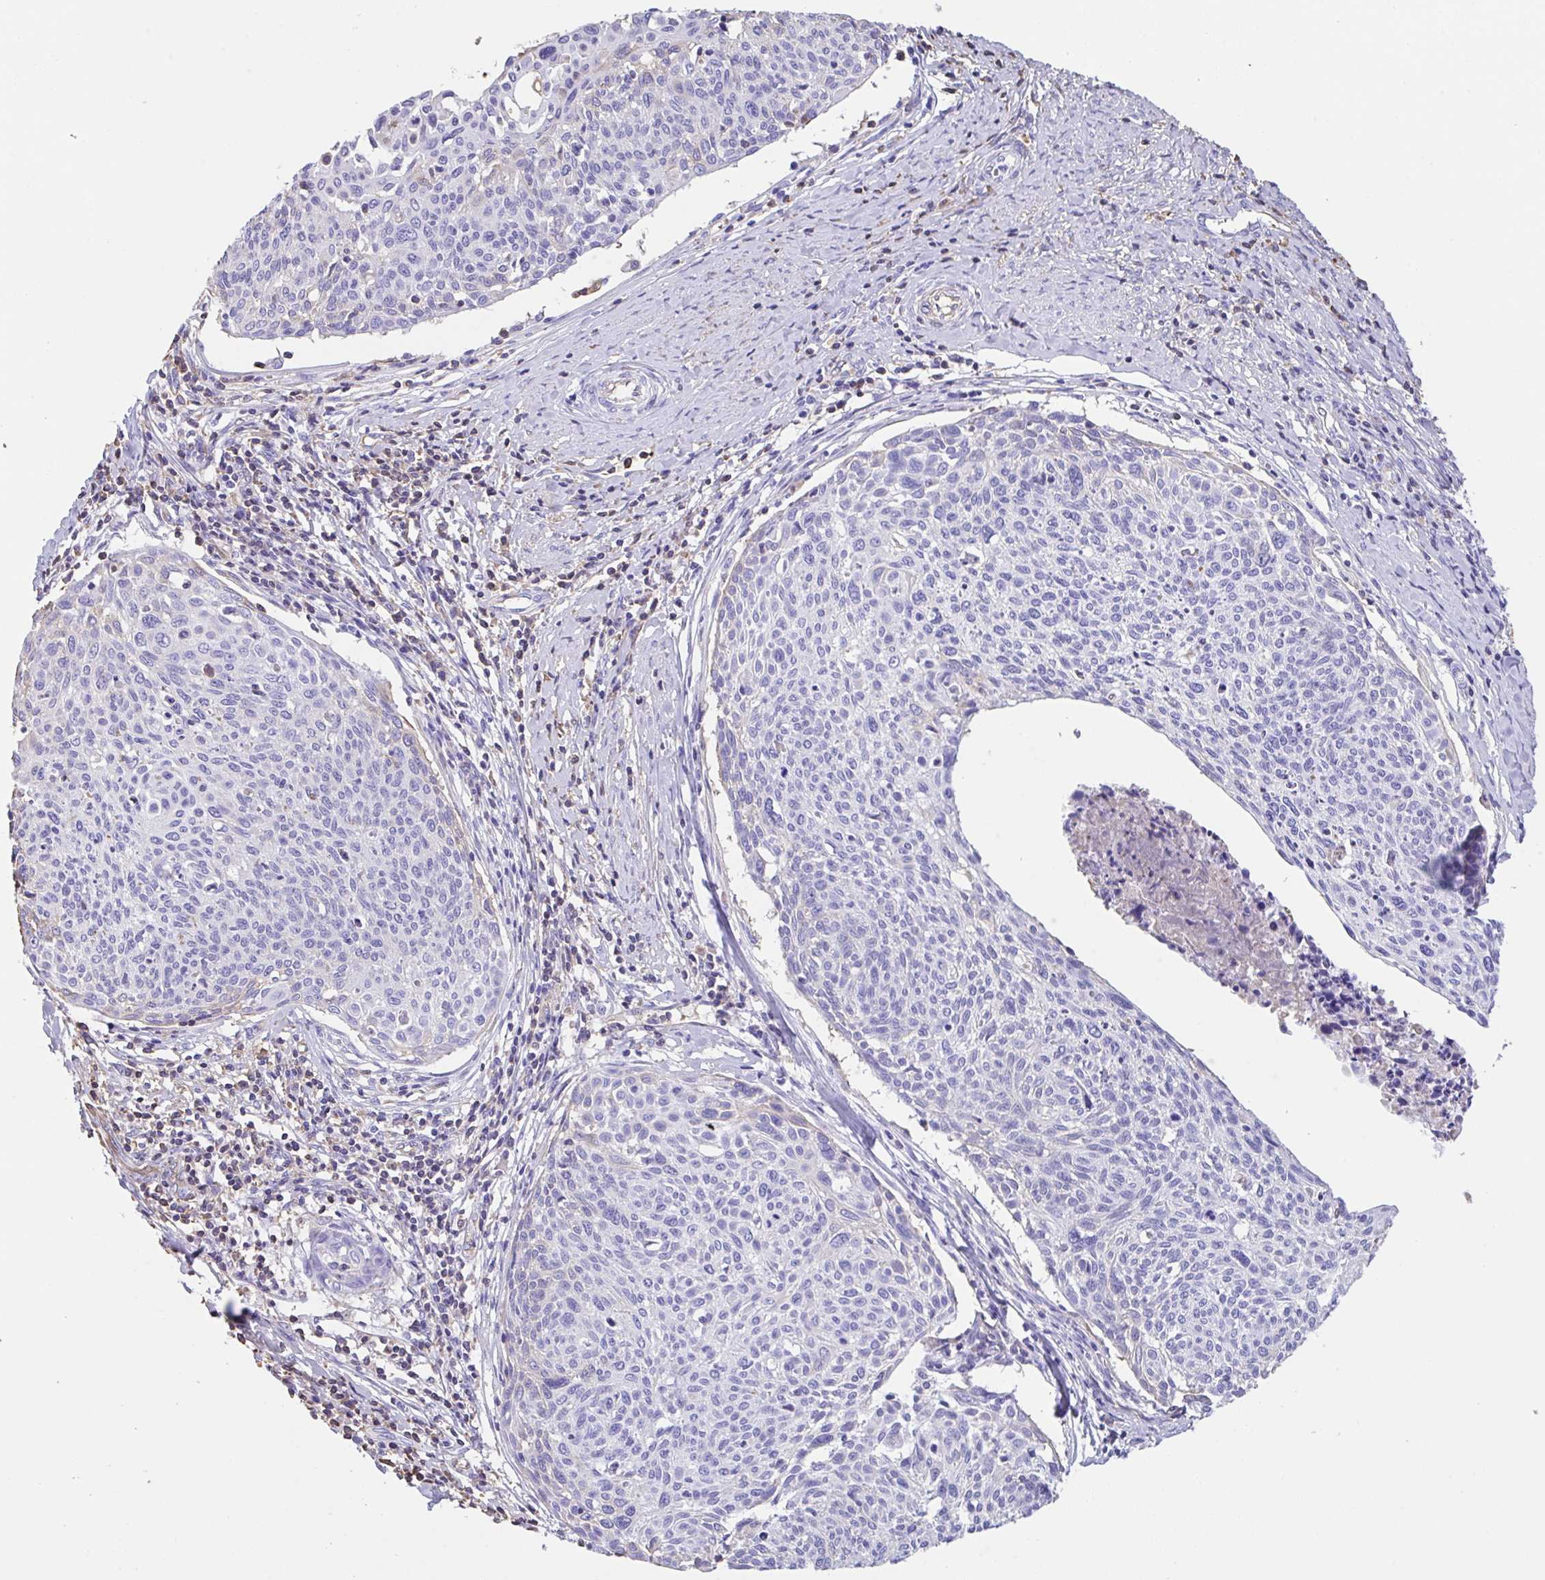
{"staining": {"intensity": "negative", "quantity": "none", "location": "none"}, "tissue": "cervical cancer", "cell_type": "Tumor cells", "image_type": "cancer", "snomed": [{"axis": "morphology", "description": "Squamous cell carcinoma, NOS"}, {"axis": "topography", "description": "Cervix"}], "caption": "Histopathology image shows no protein positivity in tumor cells of cervical cancer tissue. Nuclei are stained in blue.", "gene": "HOXC12", "patient": {"sex": "female", "age": 49}}